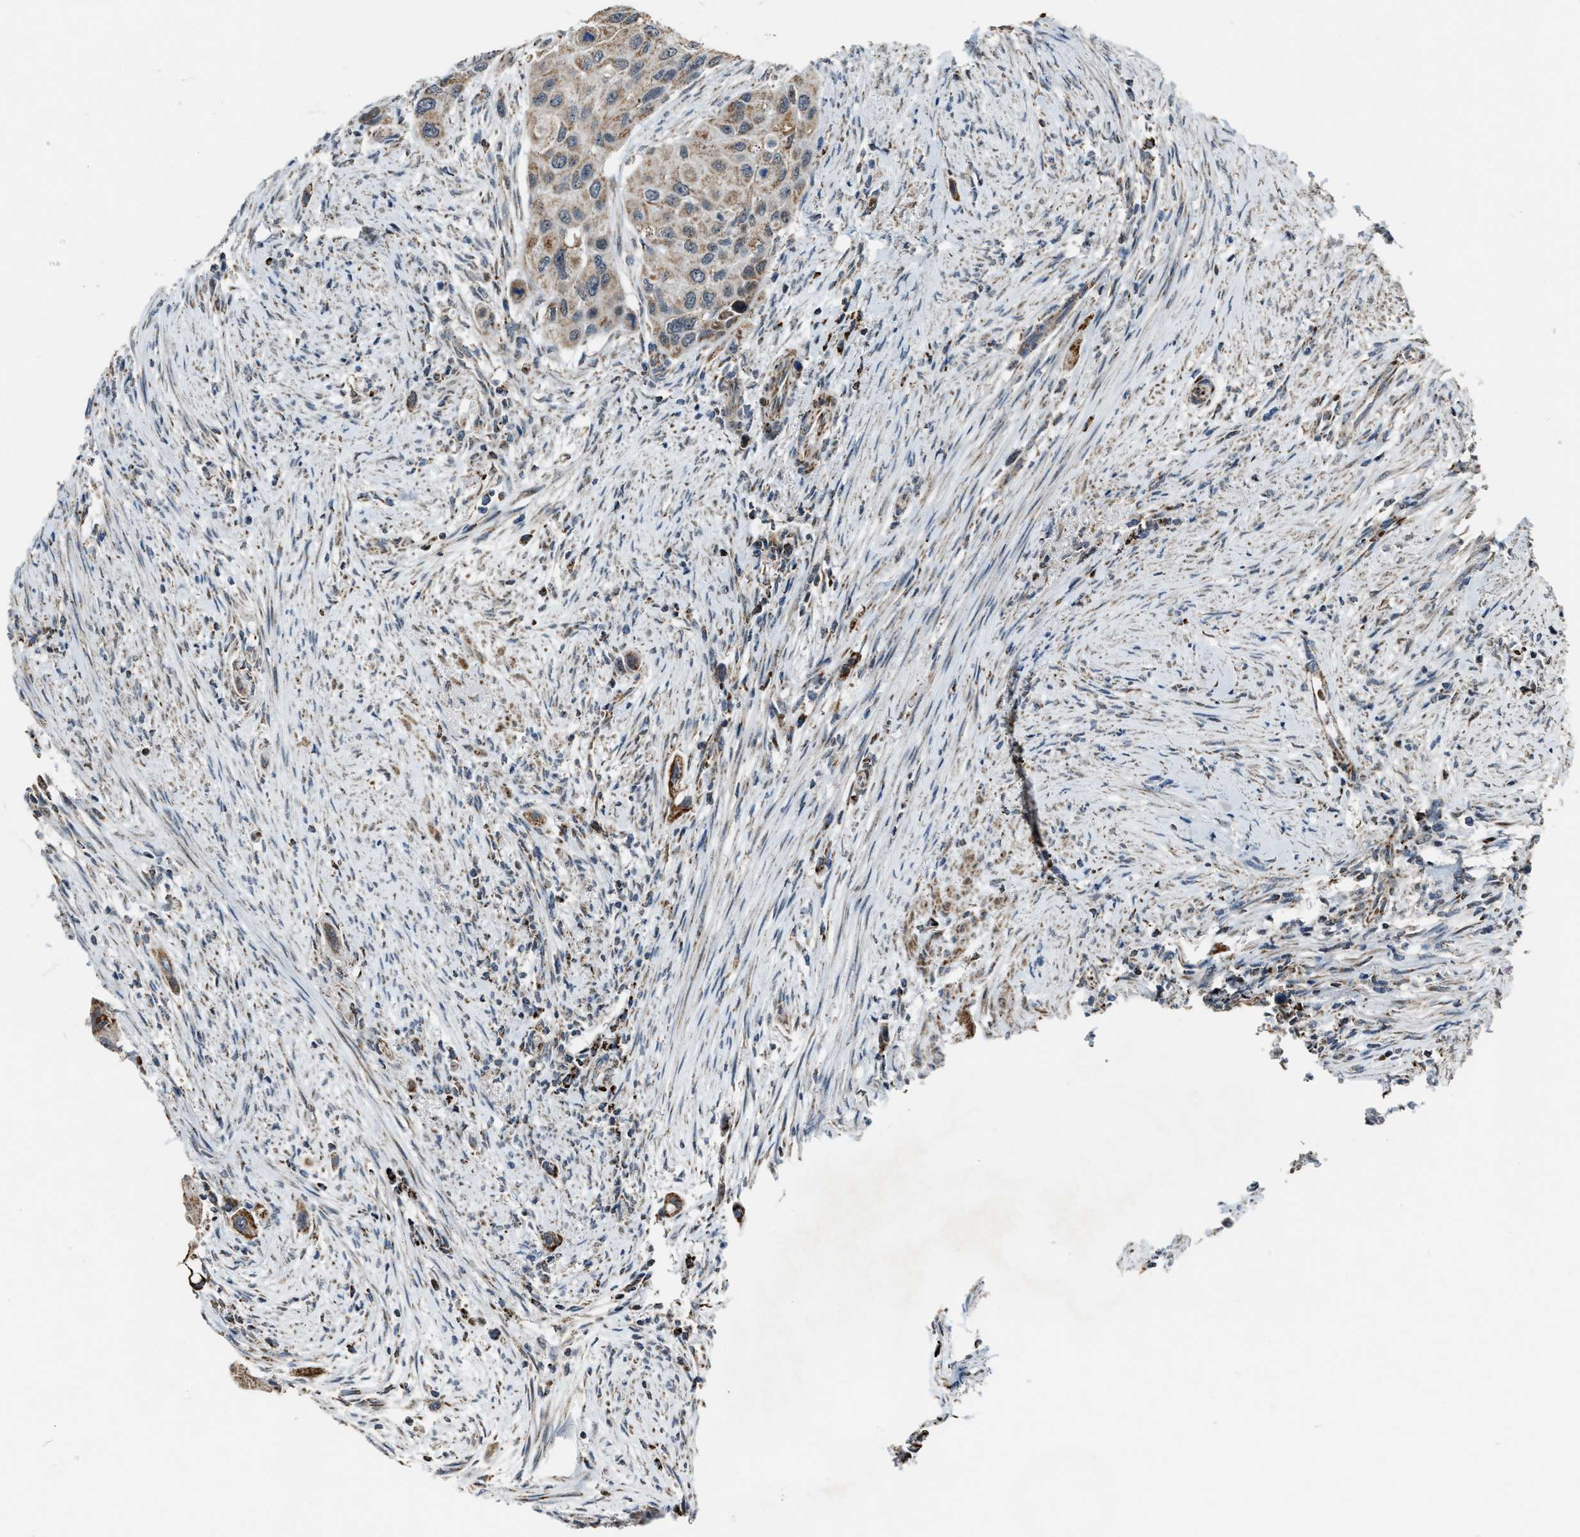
{"staining": {"intensity": "moderate", "quantity": "25%-75%", "location": "cytoplasmic/membranous"}, "tissue": "urothelial cancer", "cell_type": "Tumor cells", "image_type": "cancer", "snomed": [{"axis": "morphology", "description": "Urothelial carcinoma, High grade"}, {"axis": "topography", "description": "Urinary bladder"}], "caption": "Human urothelial cancer stained with a protein marker shows moderate staining in tumor cells.", "gene": "CHN2", "patient": {"sex": "female", "age": 56}}